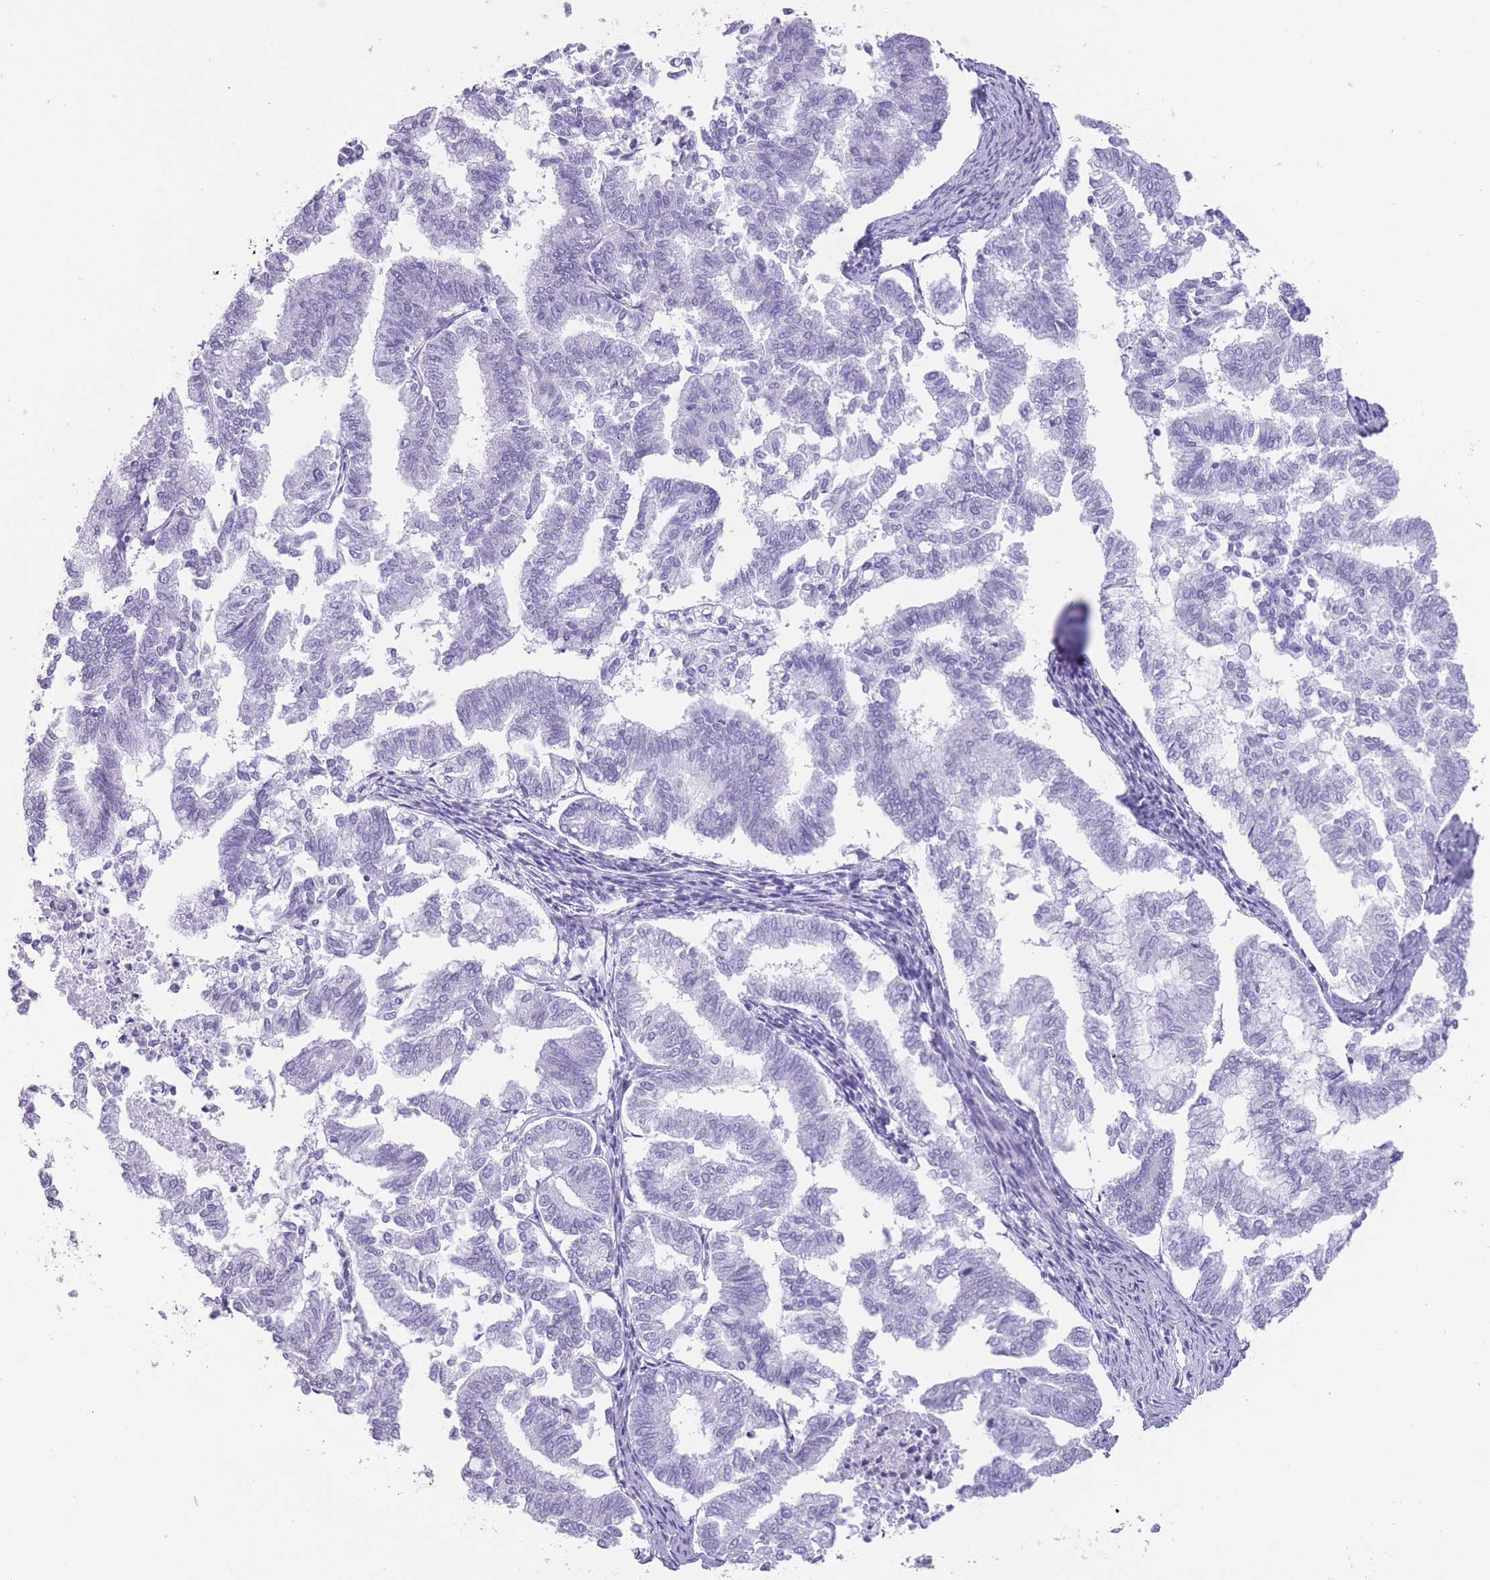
{"staining": {"intensity": "negative", "quantity": "none", "location": "none"}, "tissue": "endometrial cancer", "cell_type": "Tumor cells", "image_type": "cancer", "snomed": [{"axis": "morphology", "description": "Adenocarcinoma, NOS"}, {"axis": "topography", "description": "Endometrium"}], "caption": "Immunohistochemistry photomicrograph of endometrial cancer stained for a protein (brown), which demonstrates no positivity in tumor cells.", "gene": "OR4F21", "patient": {"sex": "female", "age": 79}}